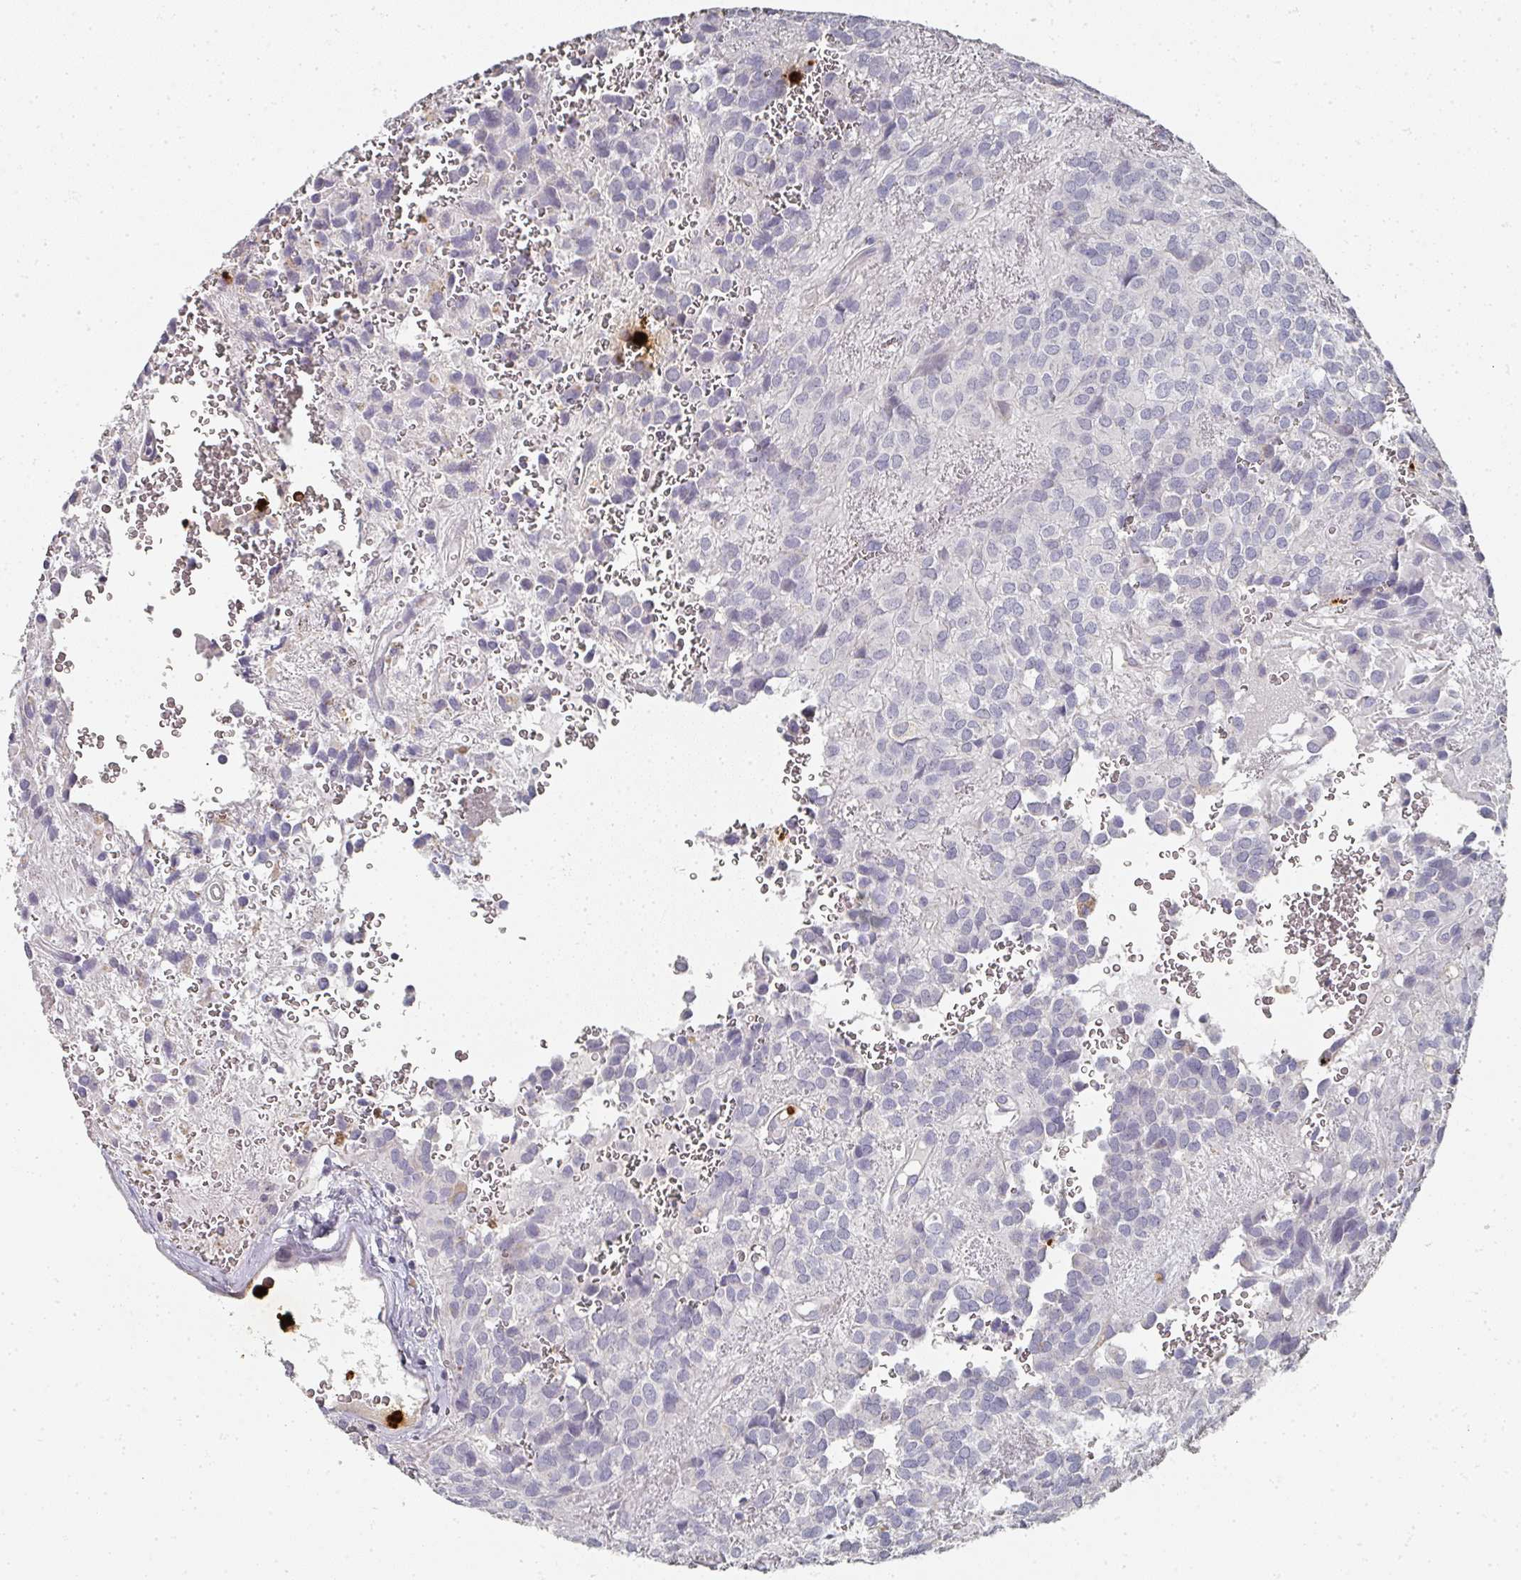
{"staining": {"intensity": "negative", "quantity": "none", "location": "none"}, "tissue": "glioma", "cell_type": "Tumor cells", "image_type": "cancer", "snomed": [{"axis": "morphology", "description": "Glioma, malignant, Low grade"}, {"axis": "topography", "description": "Brain"}], "caption": "Immunohistochemistry (IHC) micrograph of human glioma stained for a protein (brown), which demonstrates no positivity in tumor cells.", "gene": "CAMP", "patient": {"sex": "male", "age": 56}}